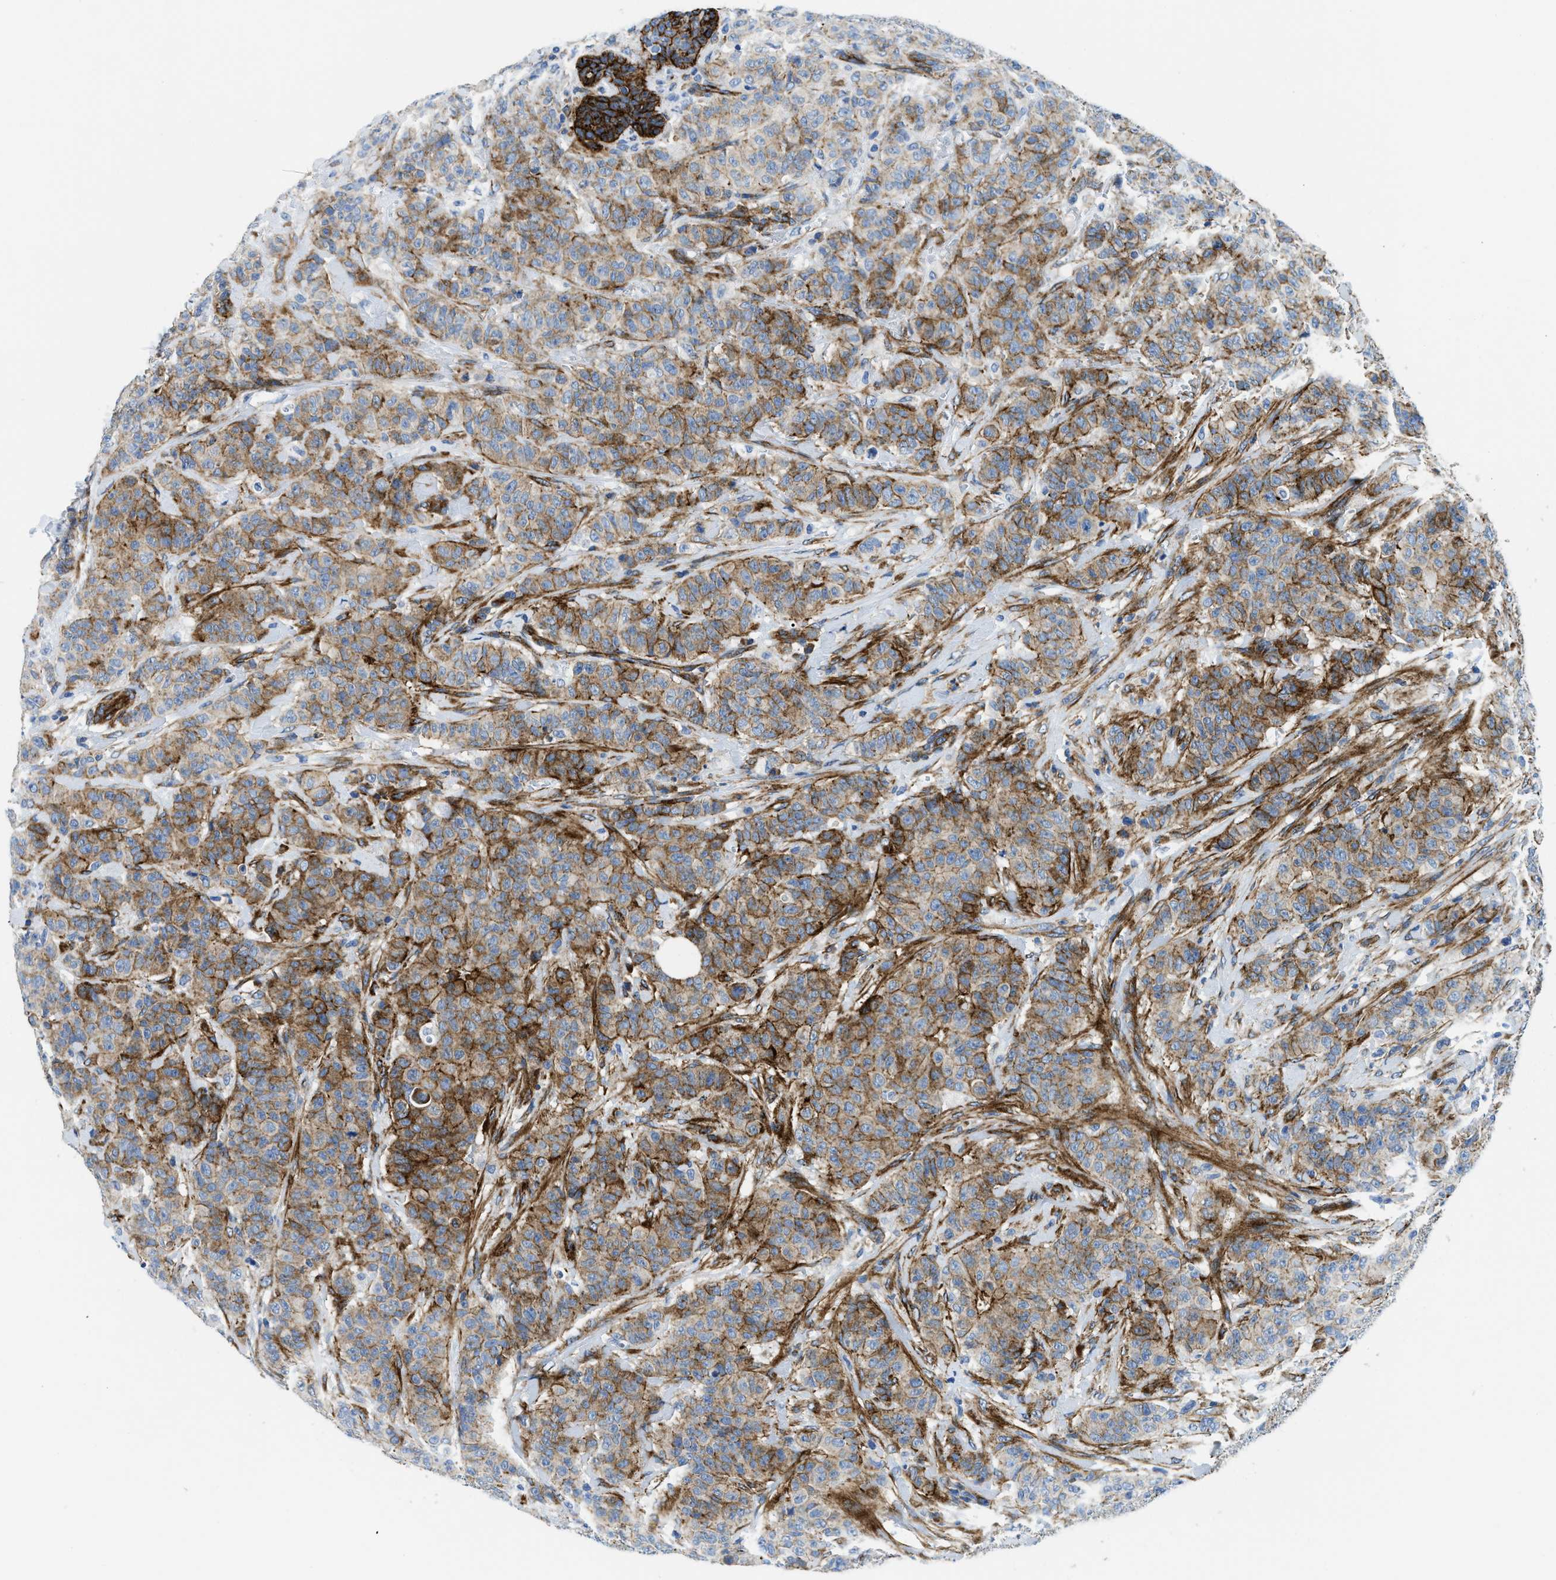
{"staining": {"intensity": "moderate", "quantity": "25%-75%", "location": "cytoplasmic/membranous"}, "tissue": "breast cancer", "cell_type": "Tumor cells", "image_type": "cancer", "snomed": [{"axis": "morphology", "description": "Normal tissue, NOS"}, {"axis": "morphology", "description": "Duct carcinoma"}, {"axis": "topography", "description": "Breast"}], "caption": "Tumor cells exhibit medium levels of moderate cytoplasmic/membranous positivity in approximately 25%-75% of cells in human breast infiltrating ductal carcinoma.", "gene": "CUTA", "patient": {"sex": "female", "age": 40}}